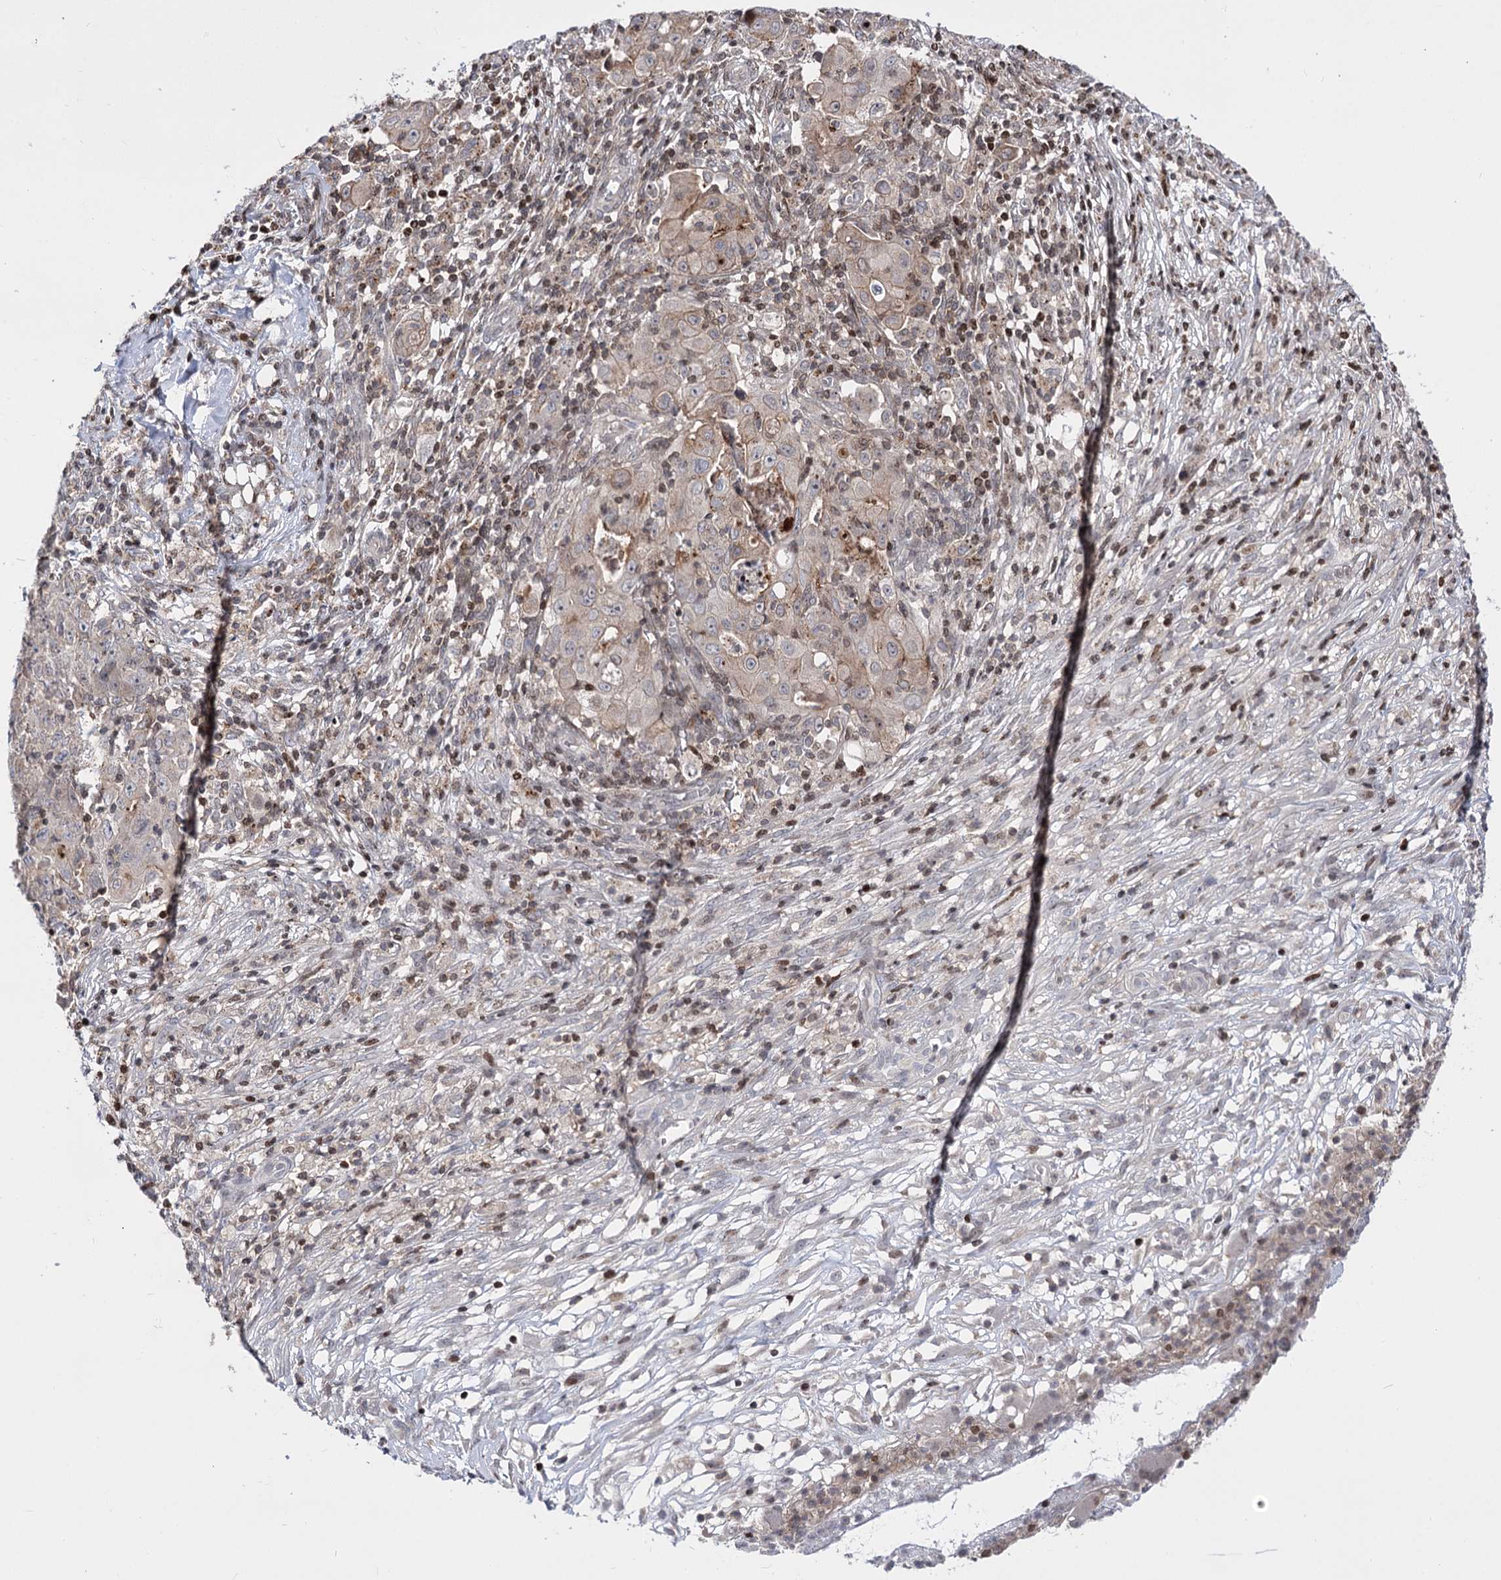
{"staining": {"intensity": "weak", "quantity": "25%-75%", "location": "cytoplasmic/membranous"}, "tissue": "ovarian cancer", "cell_type": "Tumor cells", "image_type": "cancer", "snomed": [{"axis": "morphology", "description": "Carcinoma, endometroid"}, {"axis": "topography", "description": "Ovary"}], "caption": "Immunohistochemistry photomicrograph of neoplastic tissue: human ovarian cancer (endometroid carcinoma) stained using immunohistochemistry (IHC) shows low levels of weak protein expression localized specifically in the cytoplasmic/membranous of tumor cells, appearing as a cytoplasmic/membranous brown color.", "gene": "ZFYVE27", "patient": {"sex": "female", "age": 42}}